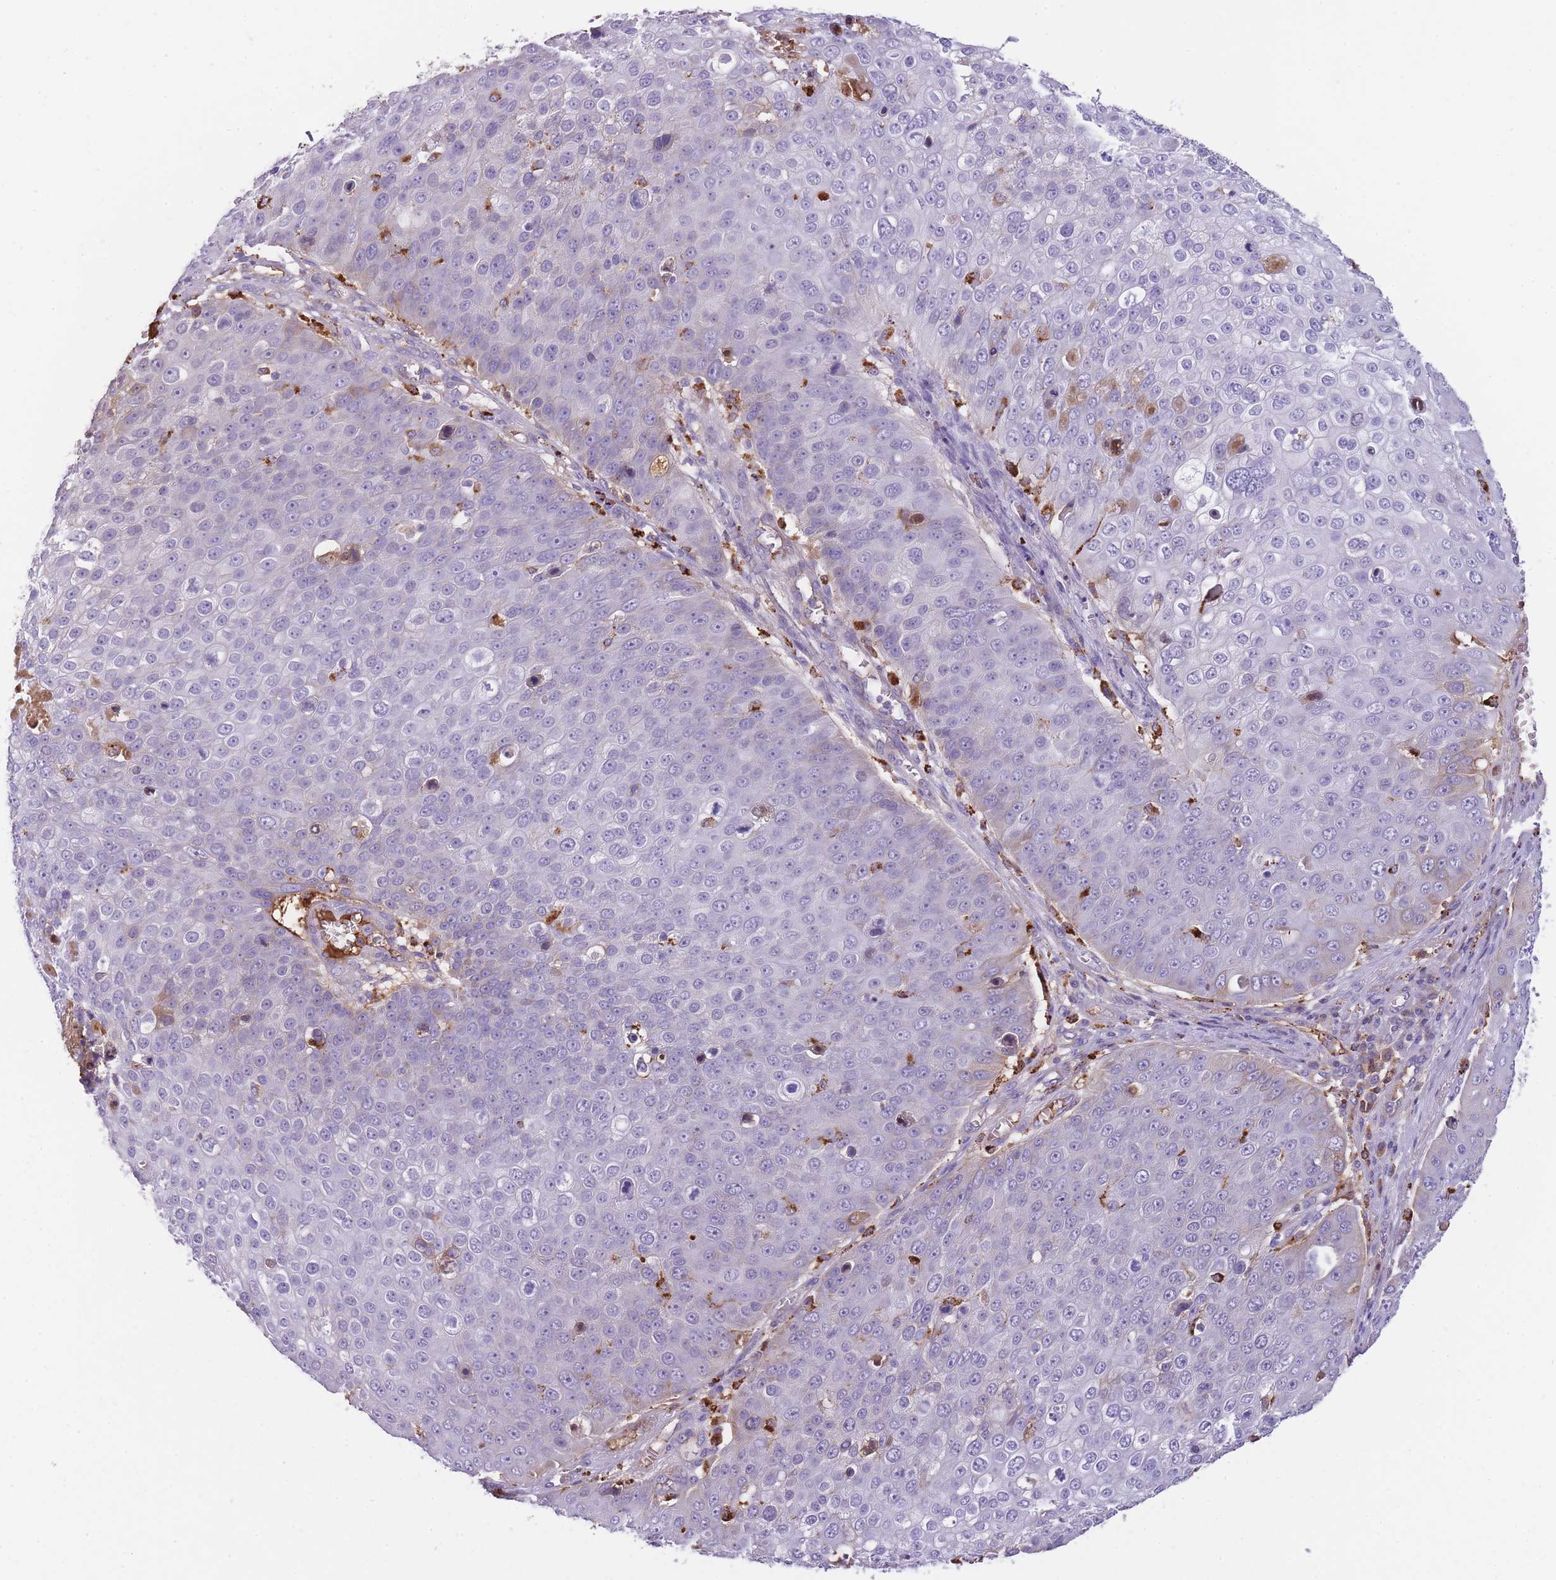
{"staining": {"intensity": "weak", "quantity": "<25%", "location": "cytoplasmic/membranous"}, "tissue": "skin cancer", "cell_type": "Tumor cells", "image_type": "cancer", "snomed": [{"axis": "morphology", "description": "Squamous cell carcinoma, NOS"}, {"axis": "topography", "description": "Skin"}], "caption": "The image exhibits no staining of tumor cells in skin cancer (squamous cell carcinoma).", "gene": "GNAT1", "patient": {"sex": "male", "age": 71}}